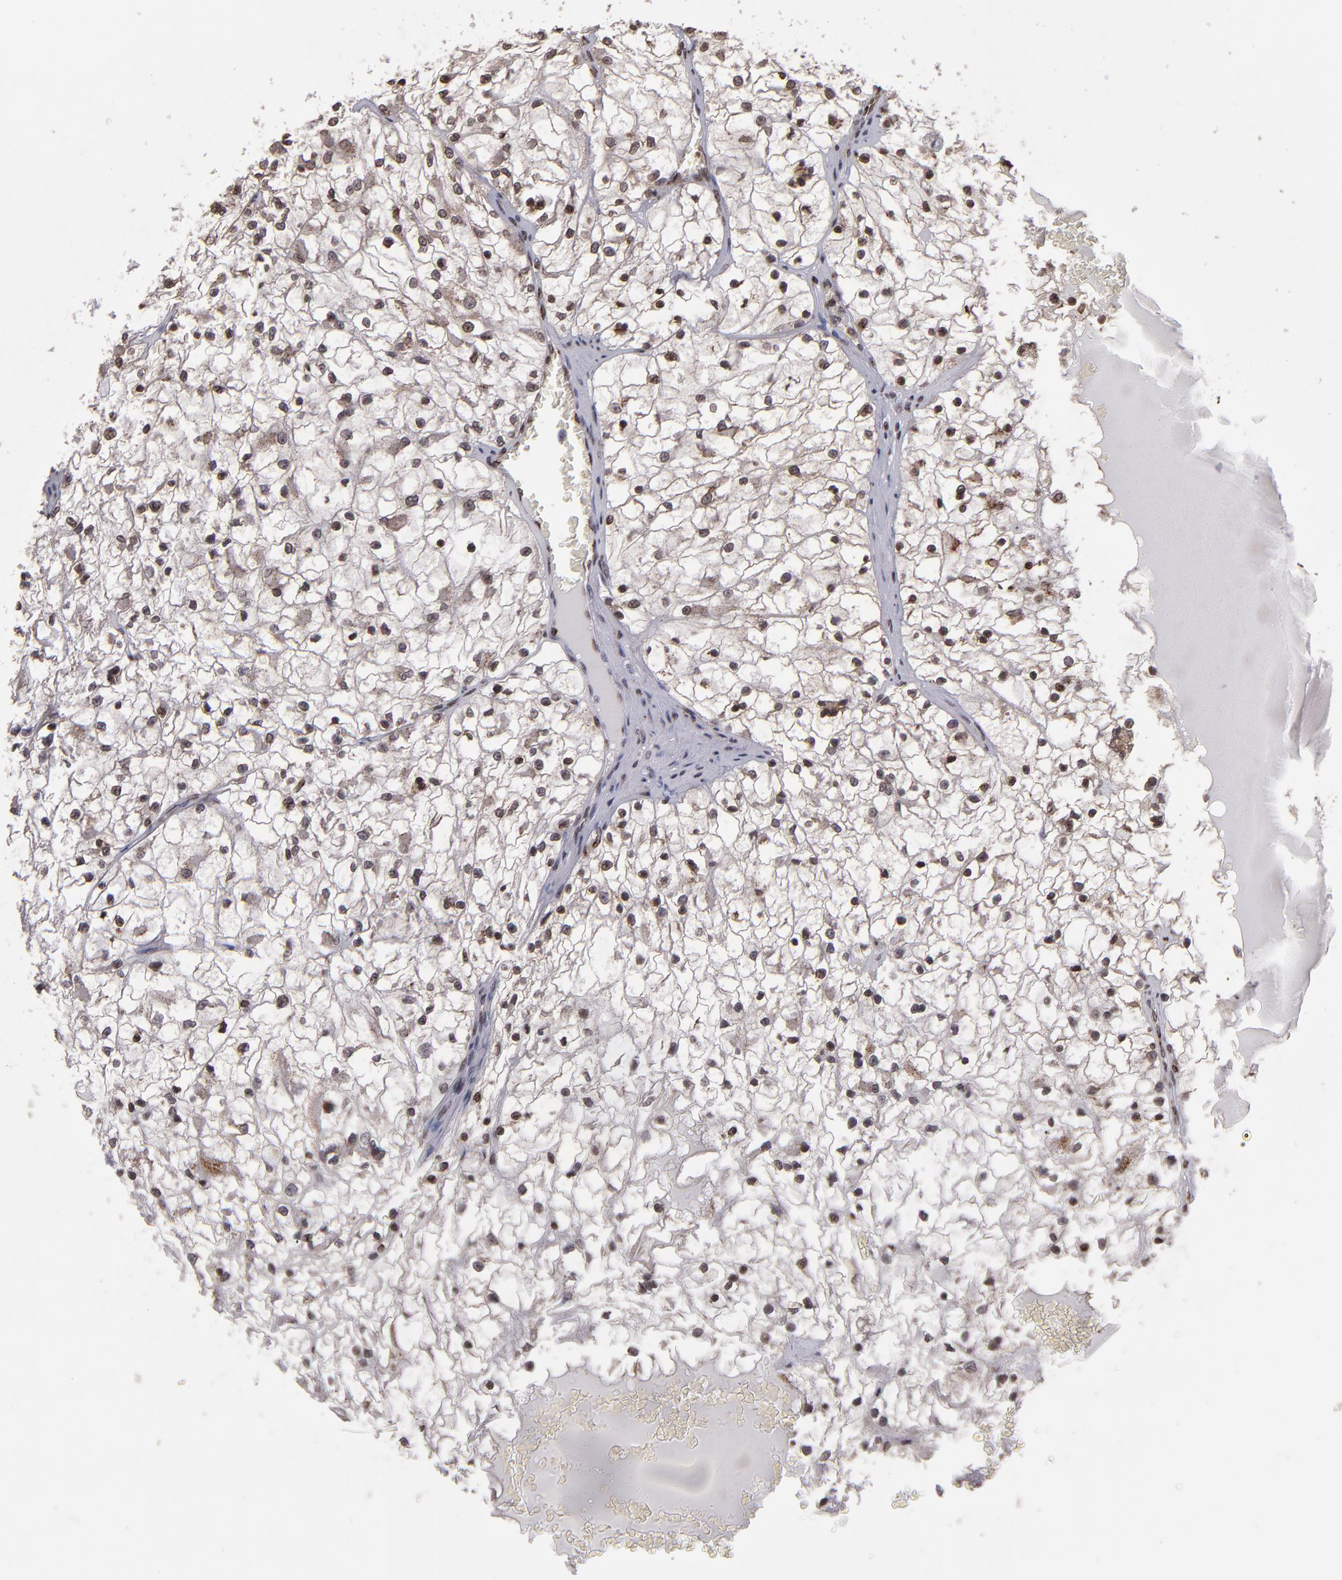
{"staining": {"intensity": "moderate", "quantity": ">75%", "location": "cytoplasmic/membranous,nuclear"}, "tissue": "renal cancer", "cell_type": "Tumor cells", "image_type": "cancer", "snomed": [{"axis": "morphology", "description": "Adenocarcinoma, NOS"}, {"axis": "topography", "description": "Kidney"}], "caption": "Renal cancer (adenocarcinoma) stained for a protein (brown) shows moderate cytoplasmic/membranous and nuclear positive positivity in approximately >75% of tumor cells.", "gene": "CSDC2", "patient": {"sex": "male", "age": 61}}